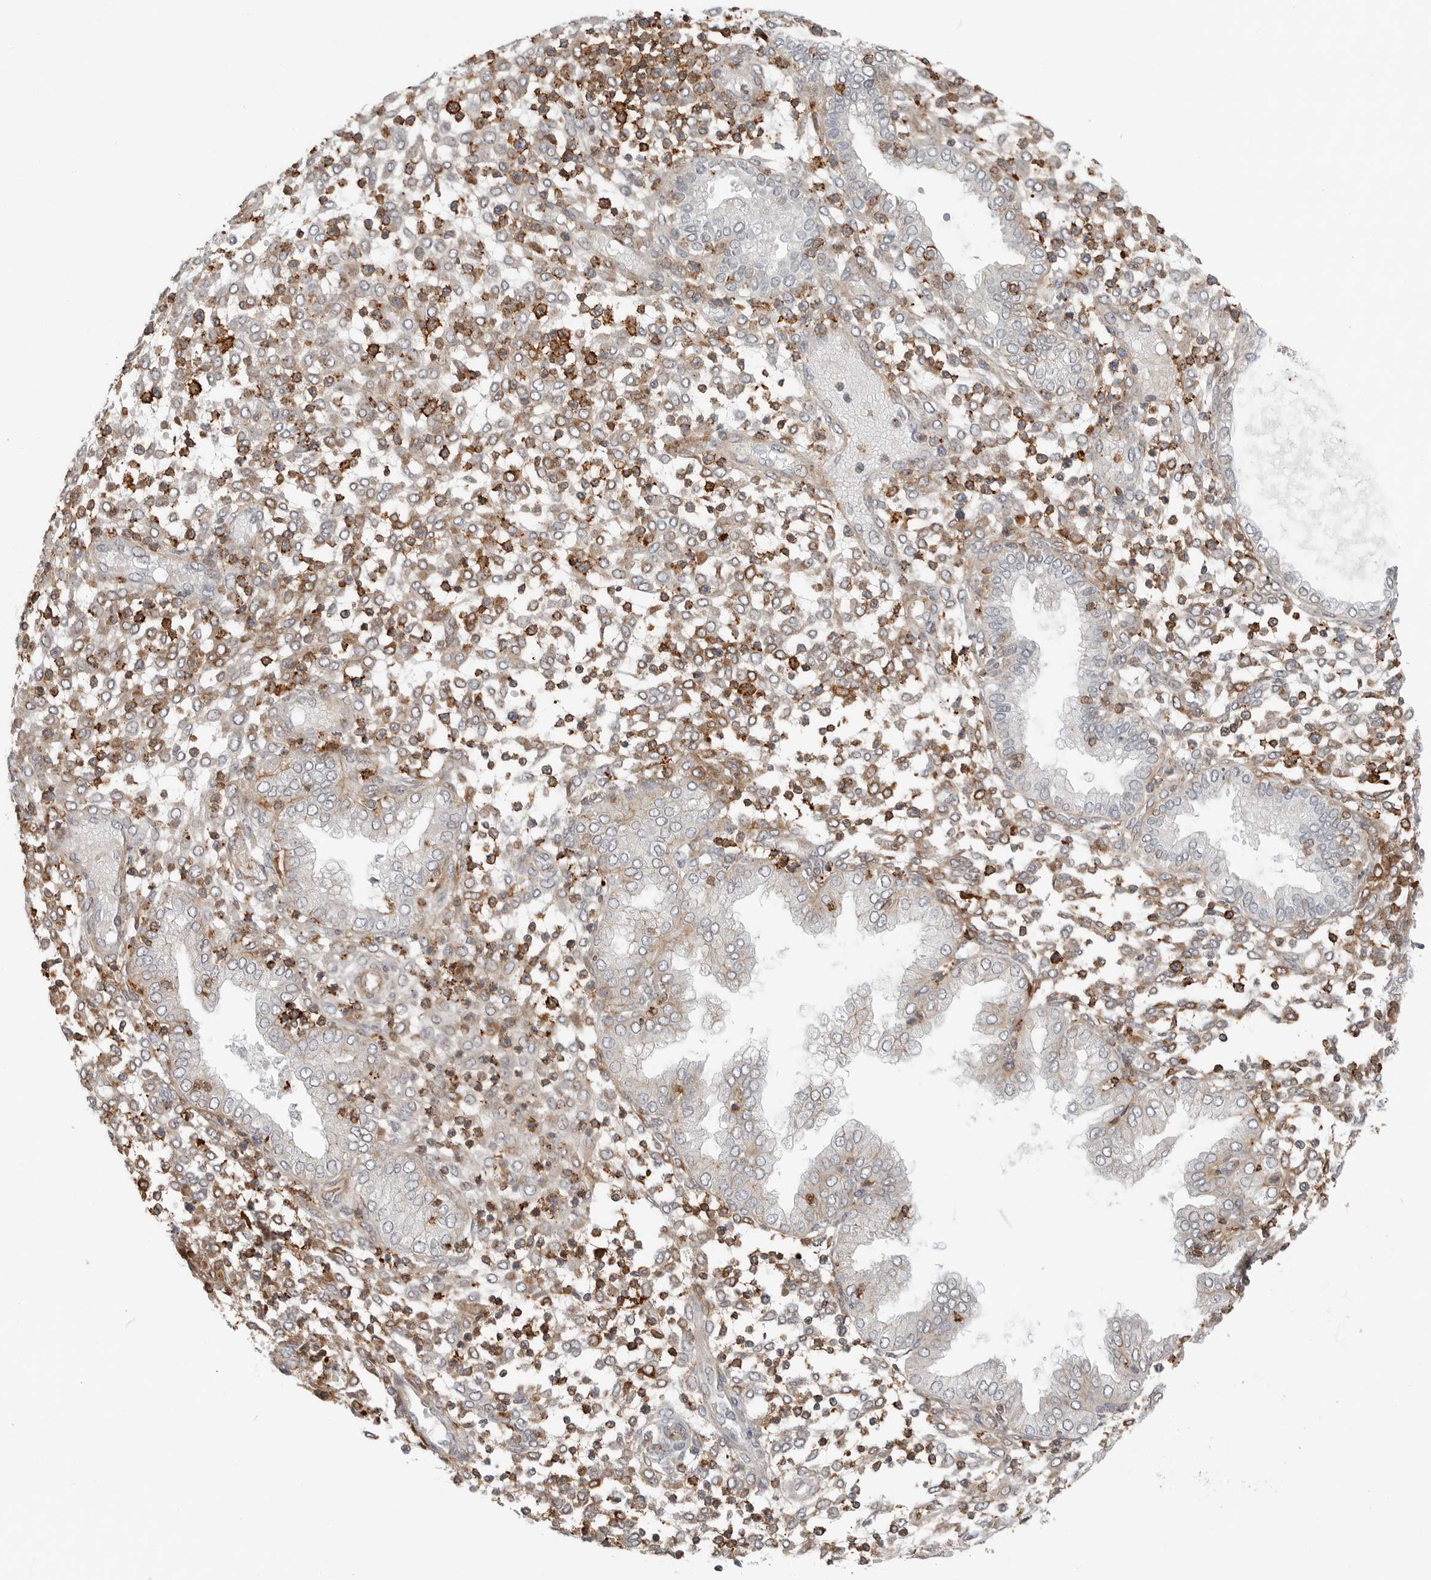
{"staining": {"intensity": "moderate", "quantity": "25%-75%", "location": "cytoplasmic/membranous"}, "tissue": "endometrium", "cell_type": "Cells in endometrial stroma", "image_type": "normal", "snomed": [{"axis": "morphology", "description": "Normal tissue, NOS"}, {"axis": "topography", "description": "Endometrium"}], "caption": "IHC (DAB (3,3'-diaminobenzidine)) staining of benign endometrium demonstrates moderate cytoplasmic/membranous protein positivity in approximately 25%-75% of cells in endometrial stroma.", "gene": "LEFTY2", "patient": {"sex": "female", "age": 53}}